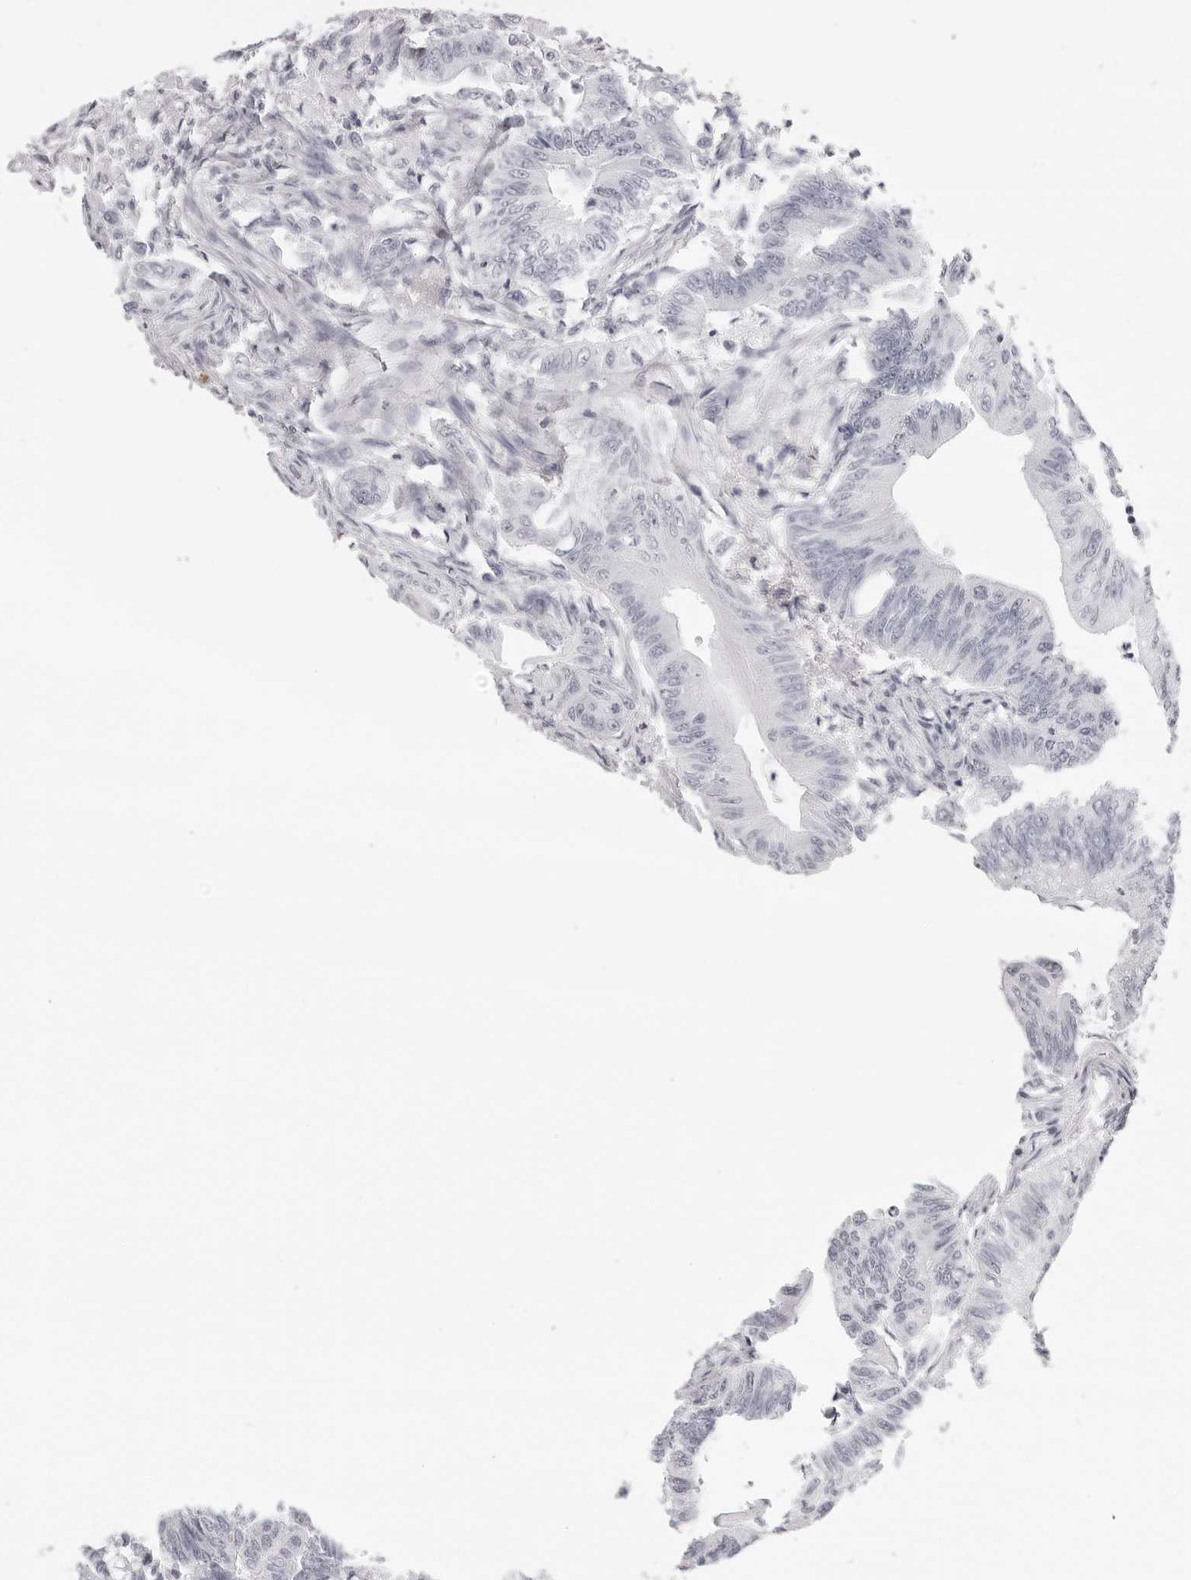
{"staining": {"intensity": "negative", "quantity": "none", "location": "none"}, "tissue": "colorectal cancer", "cell_type": "Tumor cells", "image_type": "cancer", "snomed": [{"axis": "morphology", "description": "Adenoma, NOS"}, {"axis": "morphology", "description": "Adenocarcinoma, NOS"}, {"axis": "topography", "description": "Colon"}], "caption": "The photomicrograph displays no staining of tumor cells in adenoma (colorectal).", "gene": "CST1", "patient": {"sex": "male", "age": 79}}